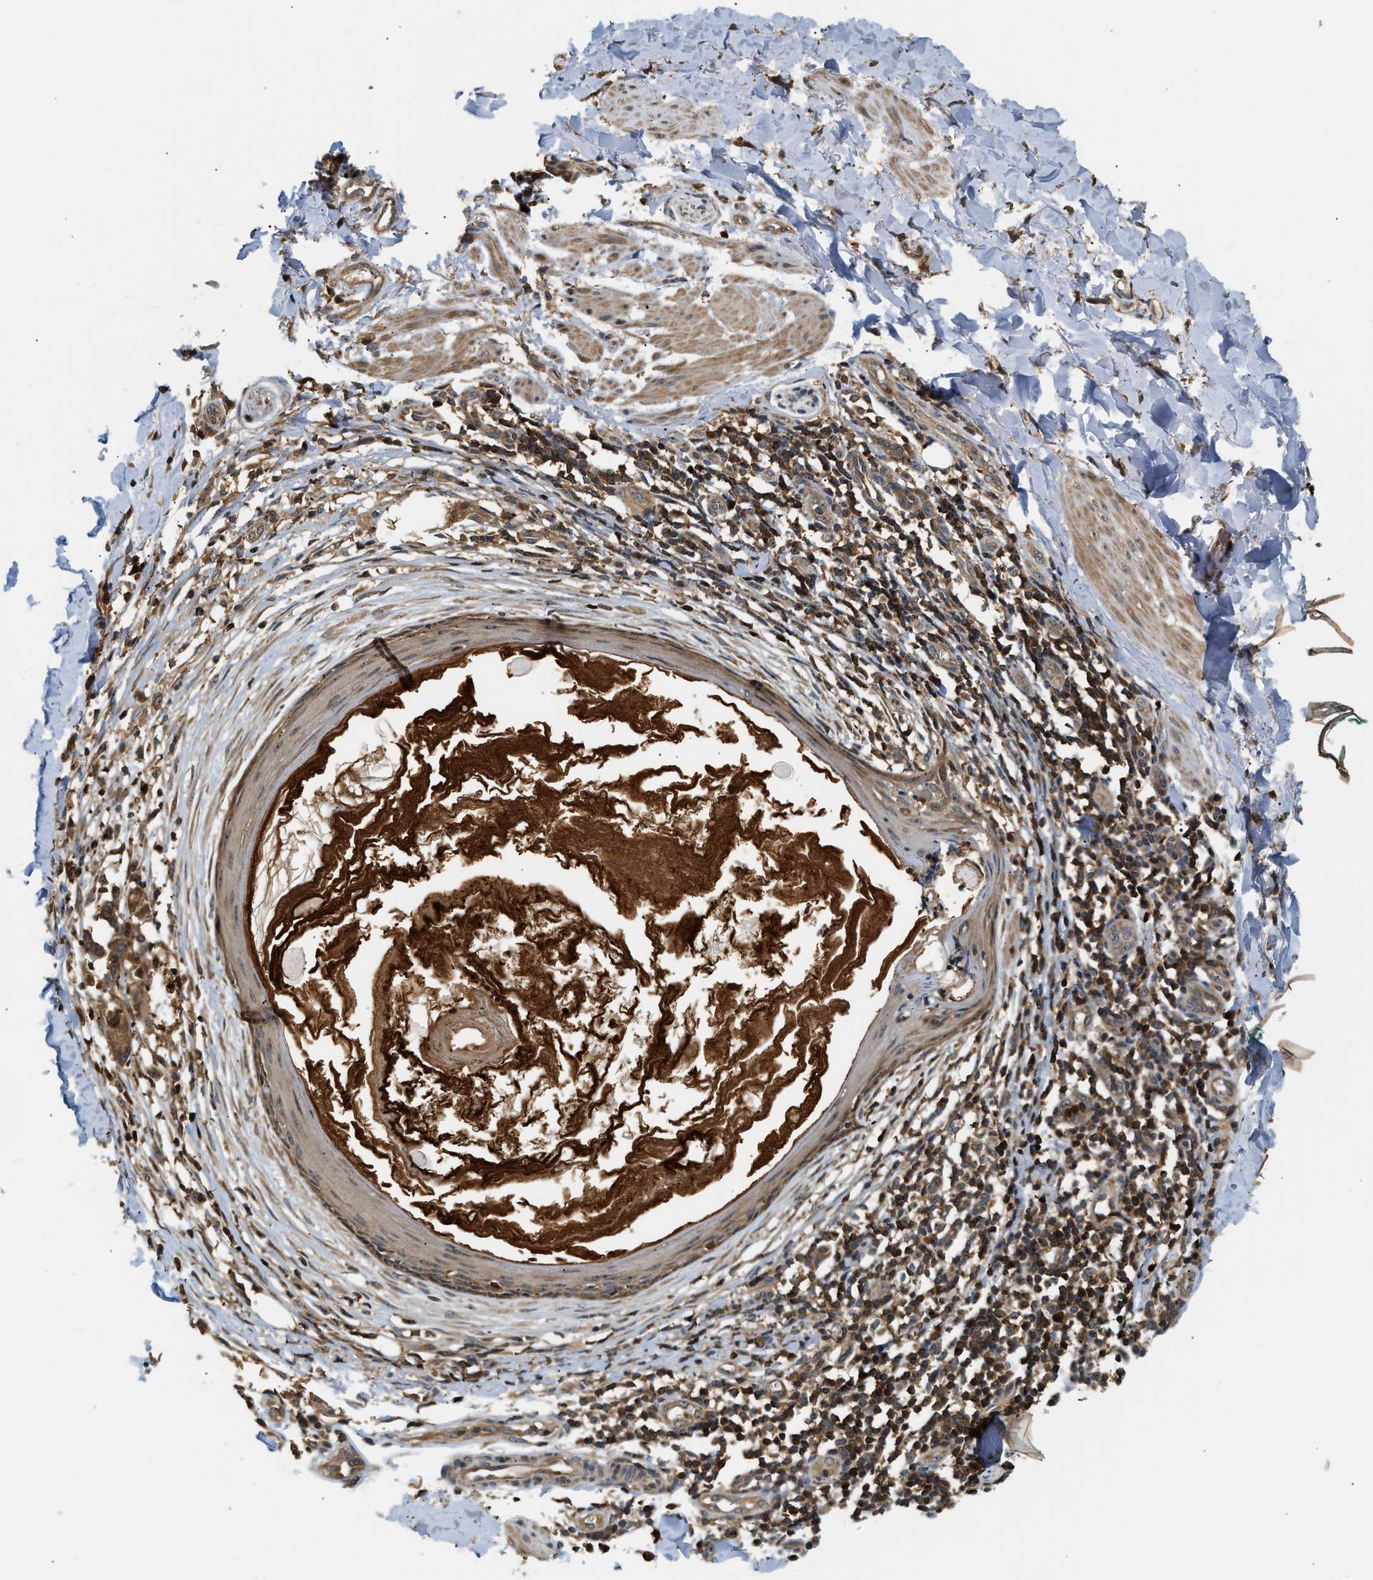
{"staining": {"intensity": "moderate", "quantity": ">75%", "location": "cytoplasmic/membranous"}, "tissue": "skin cancer", "cell_type": "Tumor cells", "image_type": "cancer", "snomed": [{"axis": "morphology", "description": "Basal cell carcinoma"}, {"axis": "topography", "description": "Skin"}], "caption": "IHC staining of skin basal cell carcinoma, which shows medium levels of moderate cytoplasmic/membranous positivity in about >75% of tumor cells indicating moderate cytoplasmic/membranous protein positivity. The staining was performed using DAB (brown) for protein detection and nuclei were counterstained in hematoxylin (blue).", "gene": "SNX5", "patient": {"sex": "male", "age": 60}}